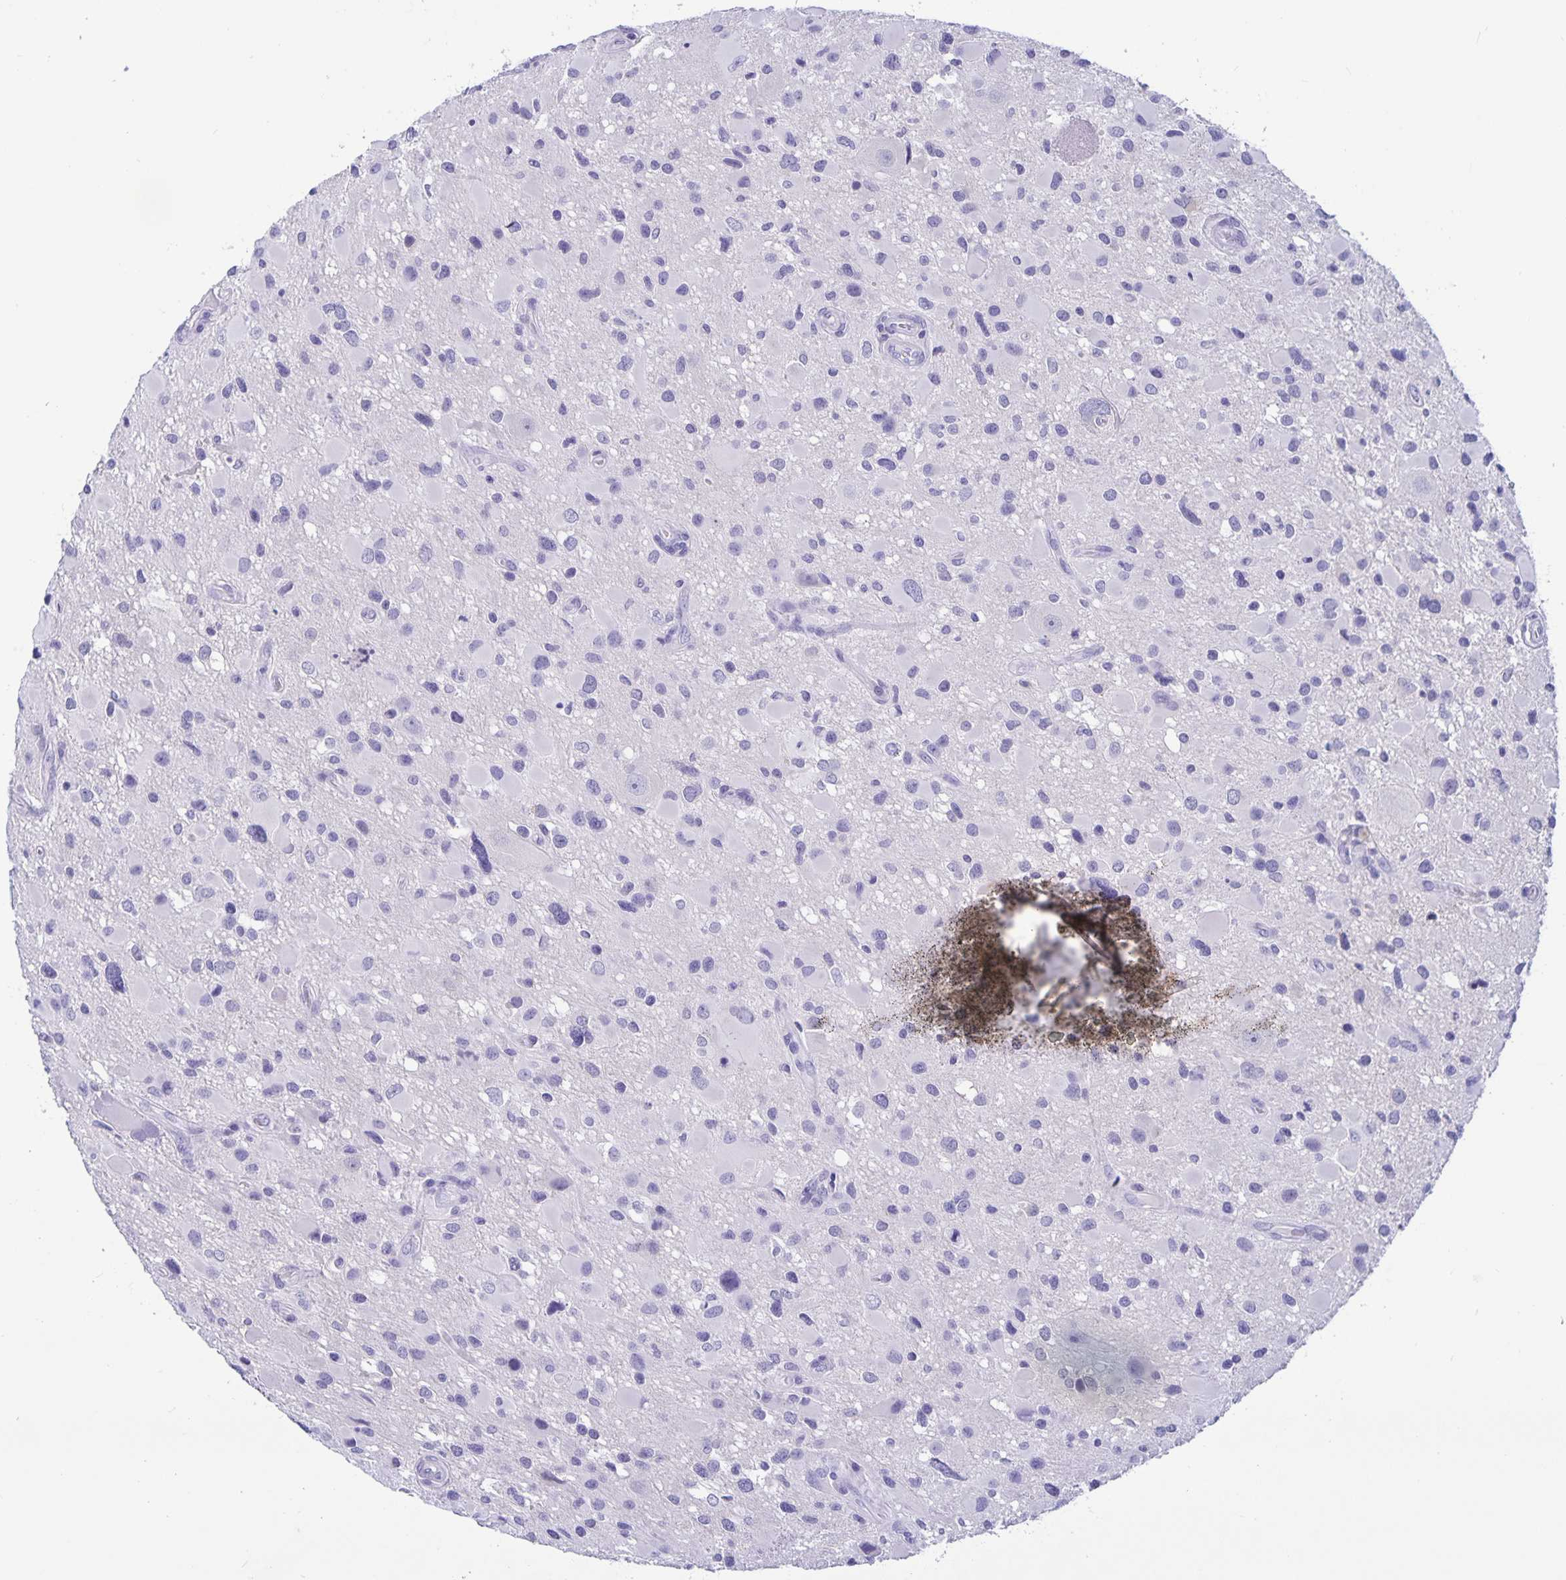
{"staining": {"intensity": "negative", "quantity": "none", "location": "none"}, "tissue": "glioma", "cell_type": "Tumor cells", "image_type": "cancer", "snomed": [{"axis": "morphology", "description": "Glioma, malignant, Low grade"}, {"axis": "topography", "description": "Brain"}], "caption": "Glioma was stained to show a protein in brown. There is no significant staining in tumor cells. (Brightfield microscopy of DAB immunohistochemistry (IHC) at high magnification).", "gene": "BPIFA3", "patient": {"sex": "female", "age": 32}}